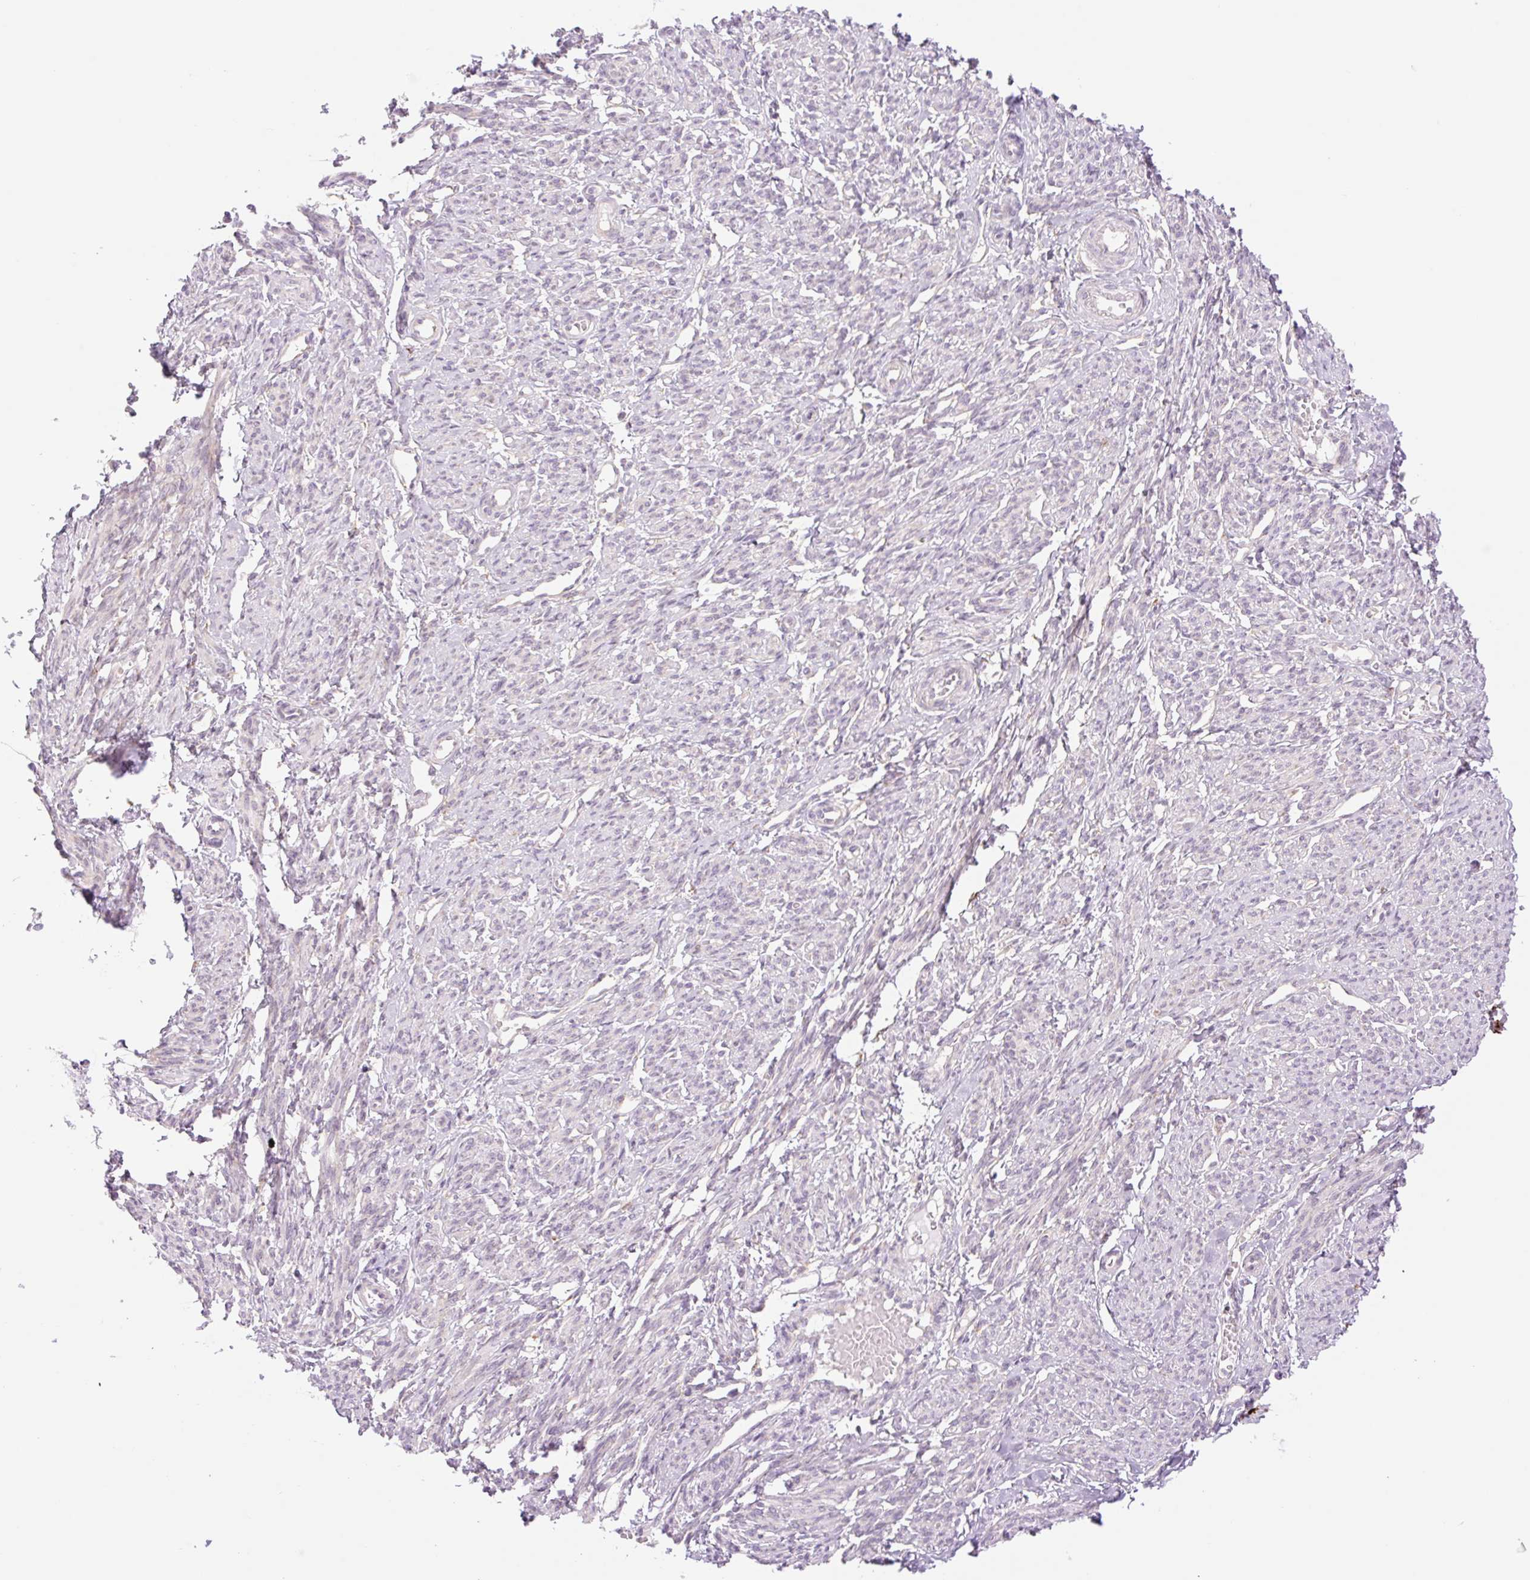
{"staining": {"intensity": "weak", "quantity": "25%-75%", "location": "cytoplasmic/membranous"}, "tissue": "smooth muscle", "cell_type": "Smooth muscle cells", "image_type": "normal", "snomed": [{"axis": "morphology", "description": "Normal tissue, NOS"}, {"axis": "topography", "description": "Smooth muscle"}], "caption": "Protein expression analysis of benign smooth muscle shows weak cytoplasmic/membranous staining in about 25%-75% of smooth muscle cells. (Stains: DAB in brown, nuclei in blue, Microscopy: brightfield microscopy at high magnification).", "gene": "COL5A1", "patient": {"sex": "female", "age": 65}}